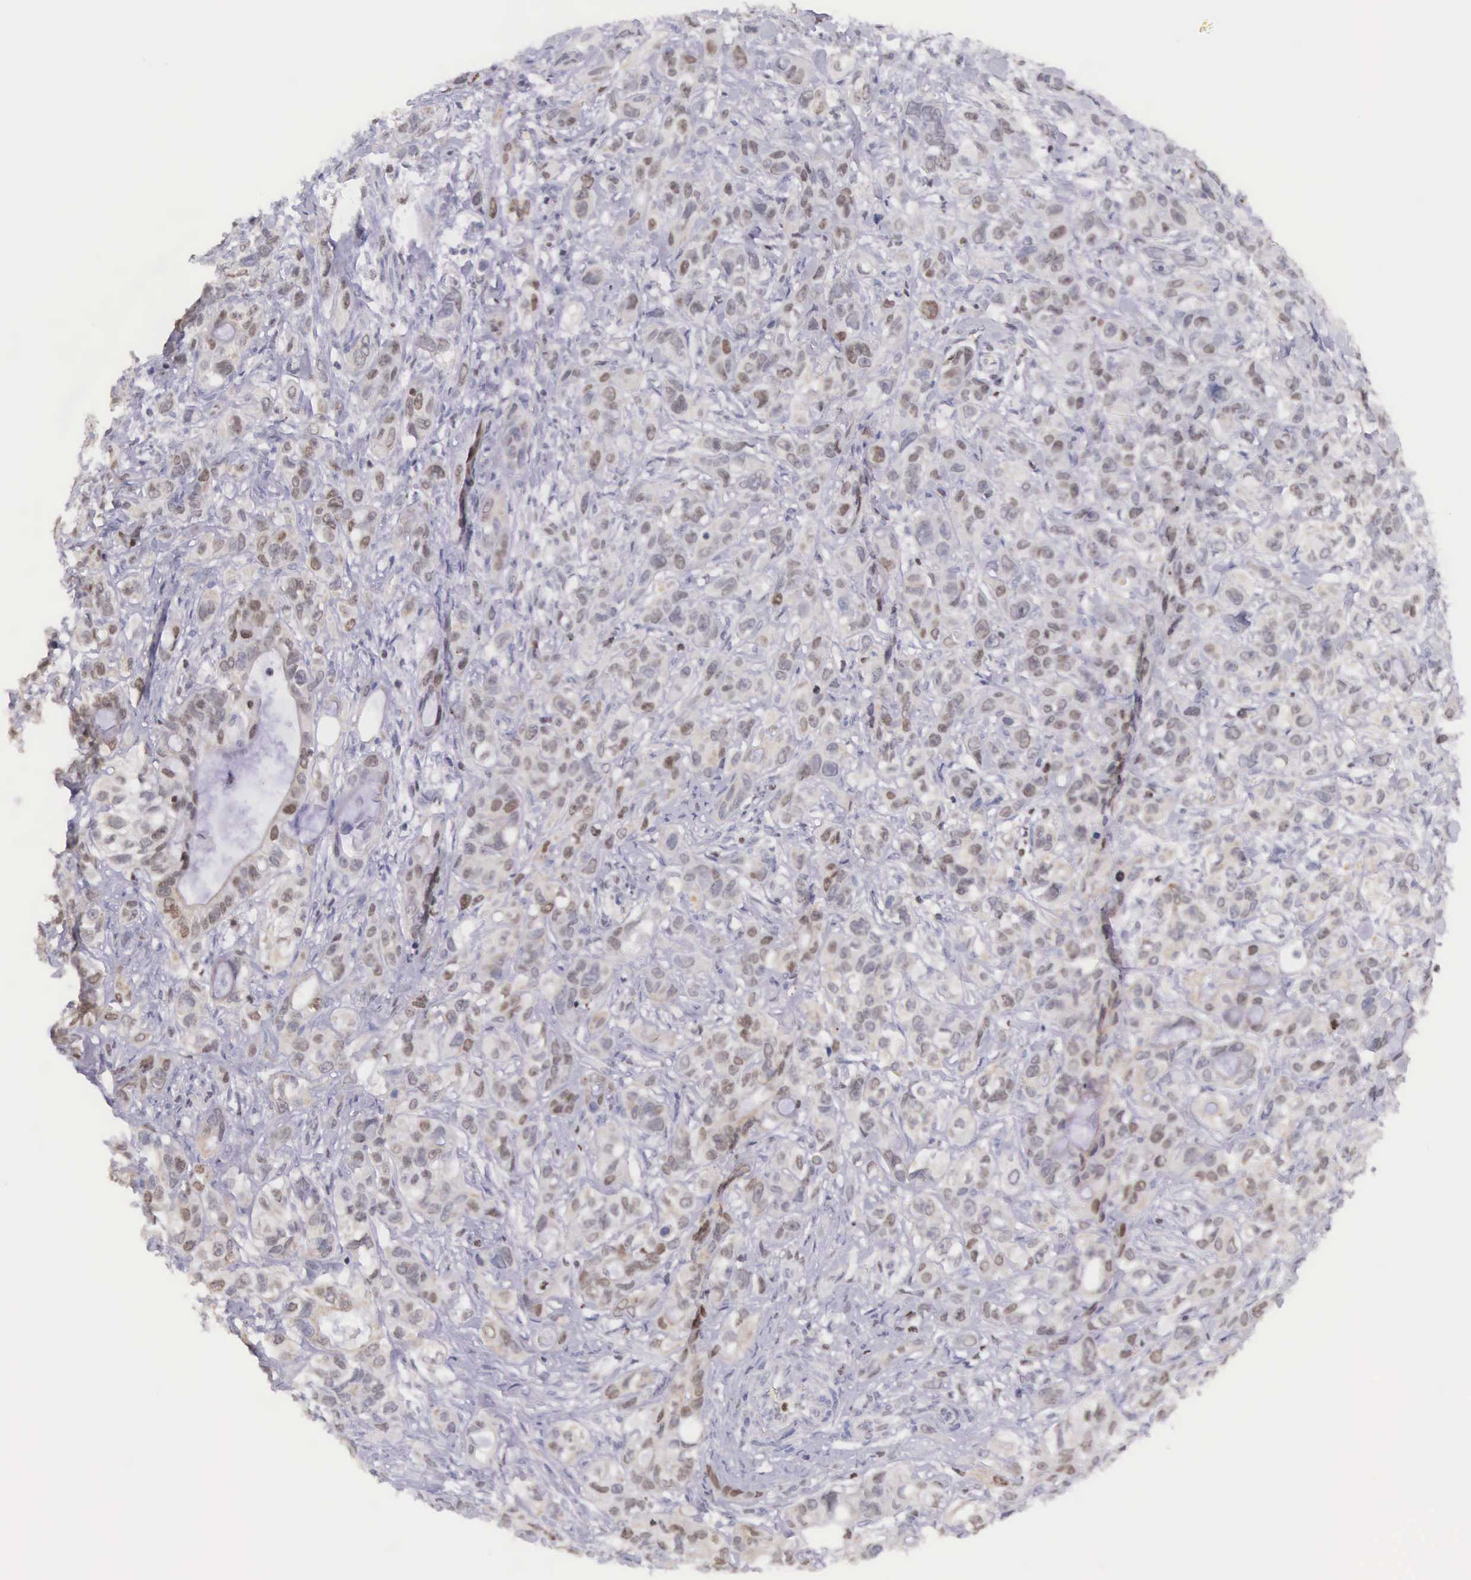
{"staining": {"intensity": "moderate", "quantity": "25%-75%", "location": "nuclear"}, "tissue": "stomach cancer", "cell_type": "Tumor cells", "image_type": "cancer", "snomed": [{"axis": "morphology", "description": "Adenocarcinoma, NOS"}, {"axis": "topography", "description": "Stomach, upper"}], "caption": "This histopathology image reveals adenocarcinoma (stomach) stained with immunohistochemistry to label a protein in brown. The nuclear of tumor cells show moderate positivity for the protein. Nuclei are counter-stained blue.", "gene": "VRK1", "patient": {"sex": "male", "age": 47}}